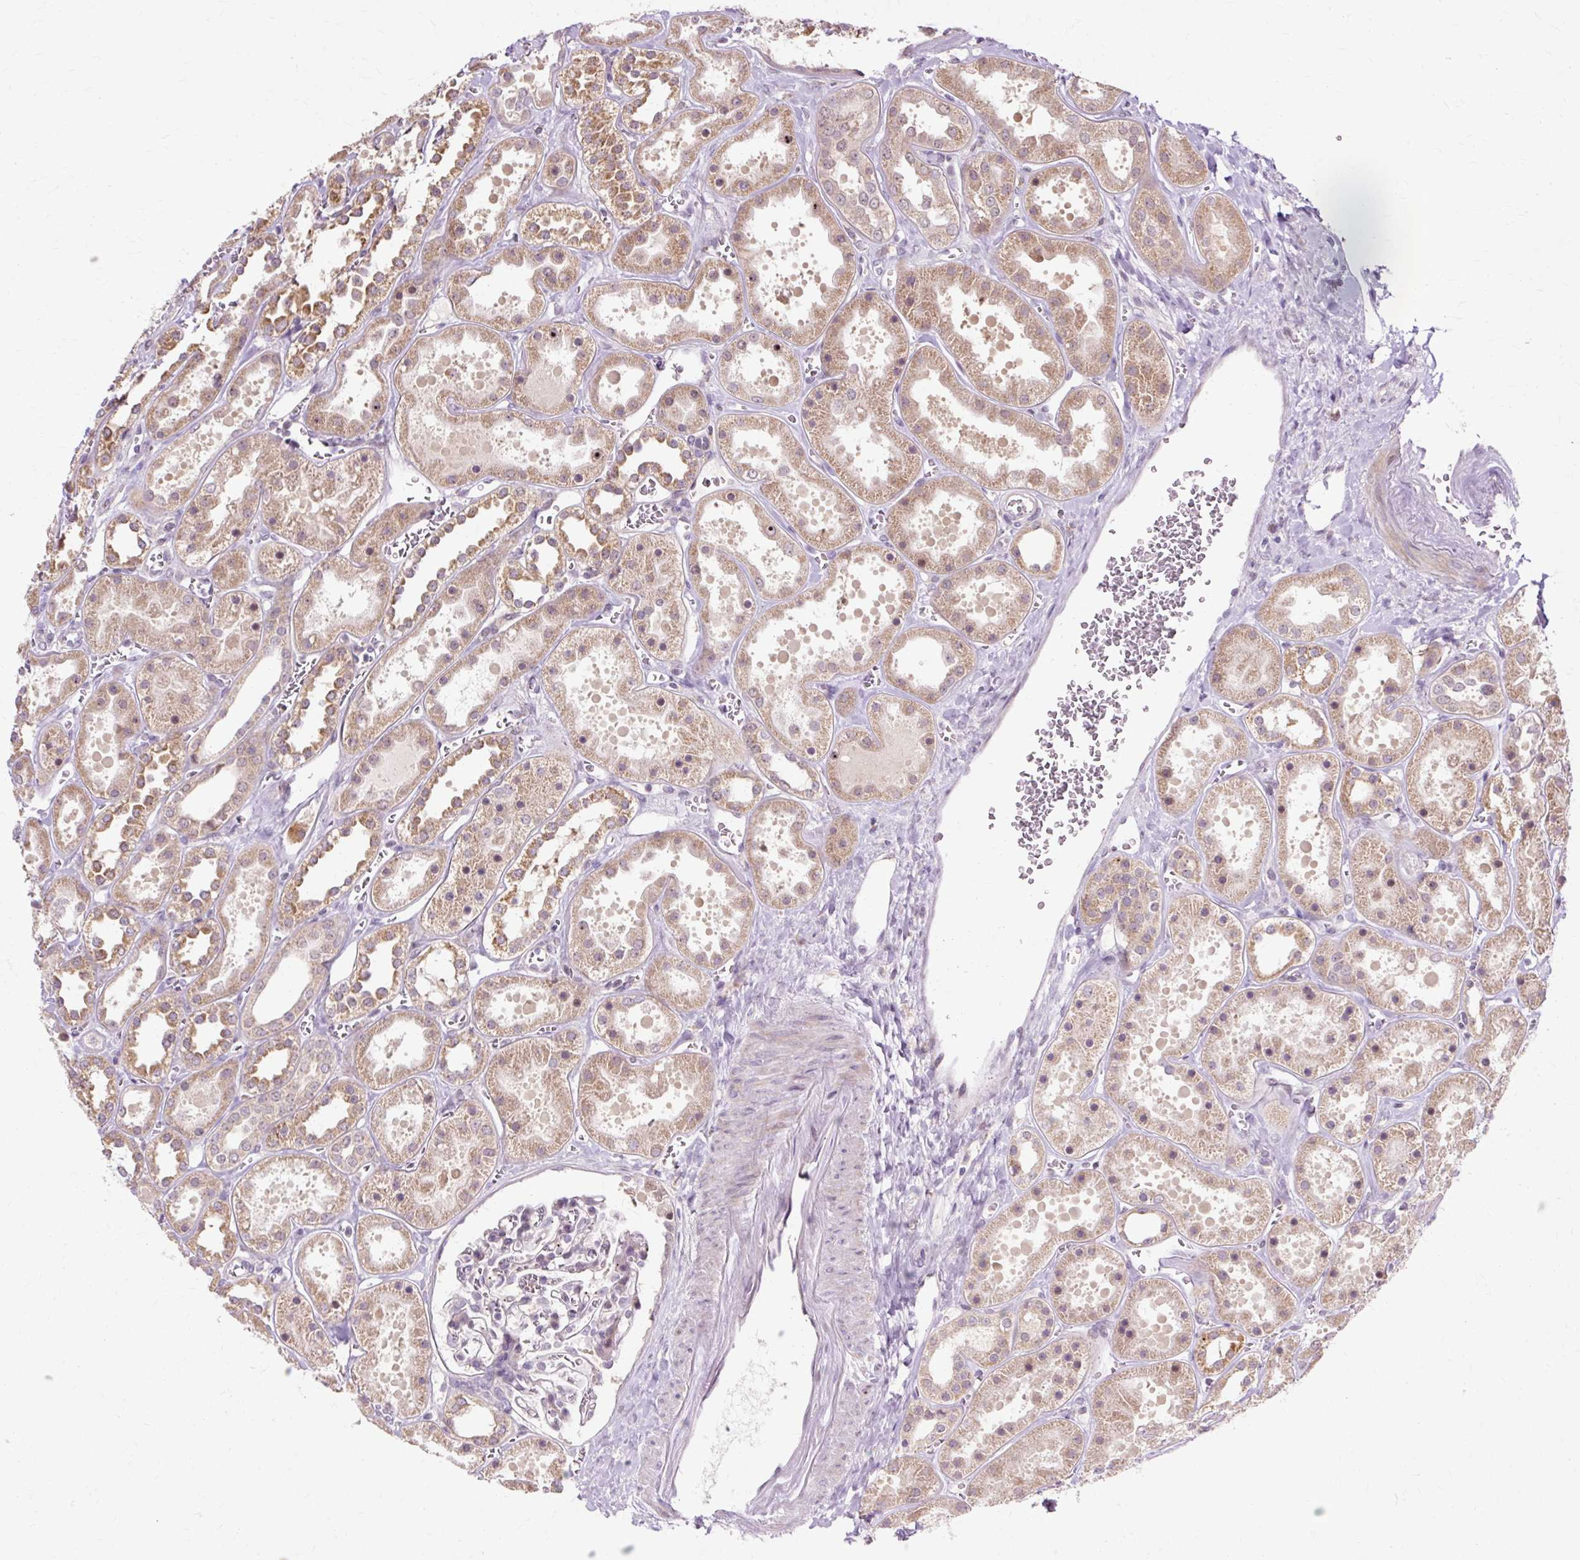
{"staining": {"intensity": "negative", "quantity": "none", "location": "none"}, "tissue": "kidney", "cell_type": "Cells in glomeruli", "image_type": "normal", "snomed": [{"axis": "morphology", "description": "Normal tissue, NOS"}, {"axis": "topography", "description": "Kidney"}], "caption": "Immunohistochemical staining of unremarkable human kidney shows no significant positivity in cells in glomeruli.", "gene": "GEMIN2", "patient": {"sex": "female", "age": 41}}